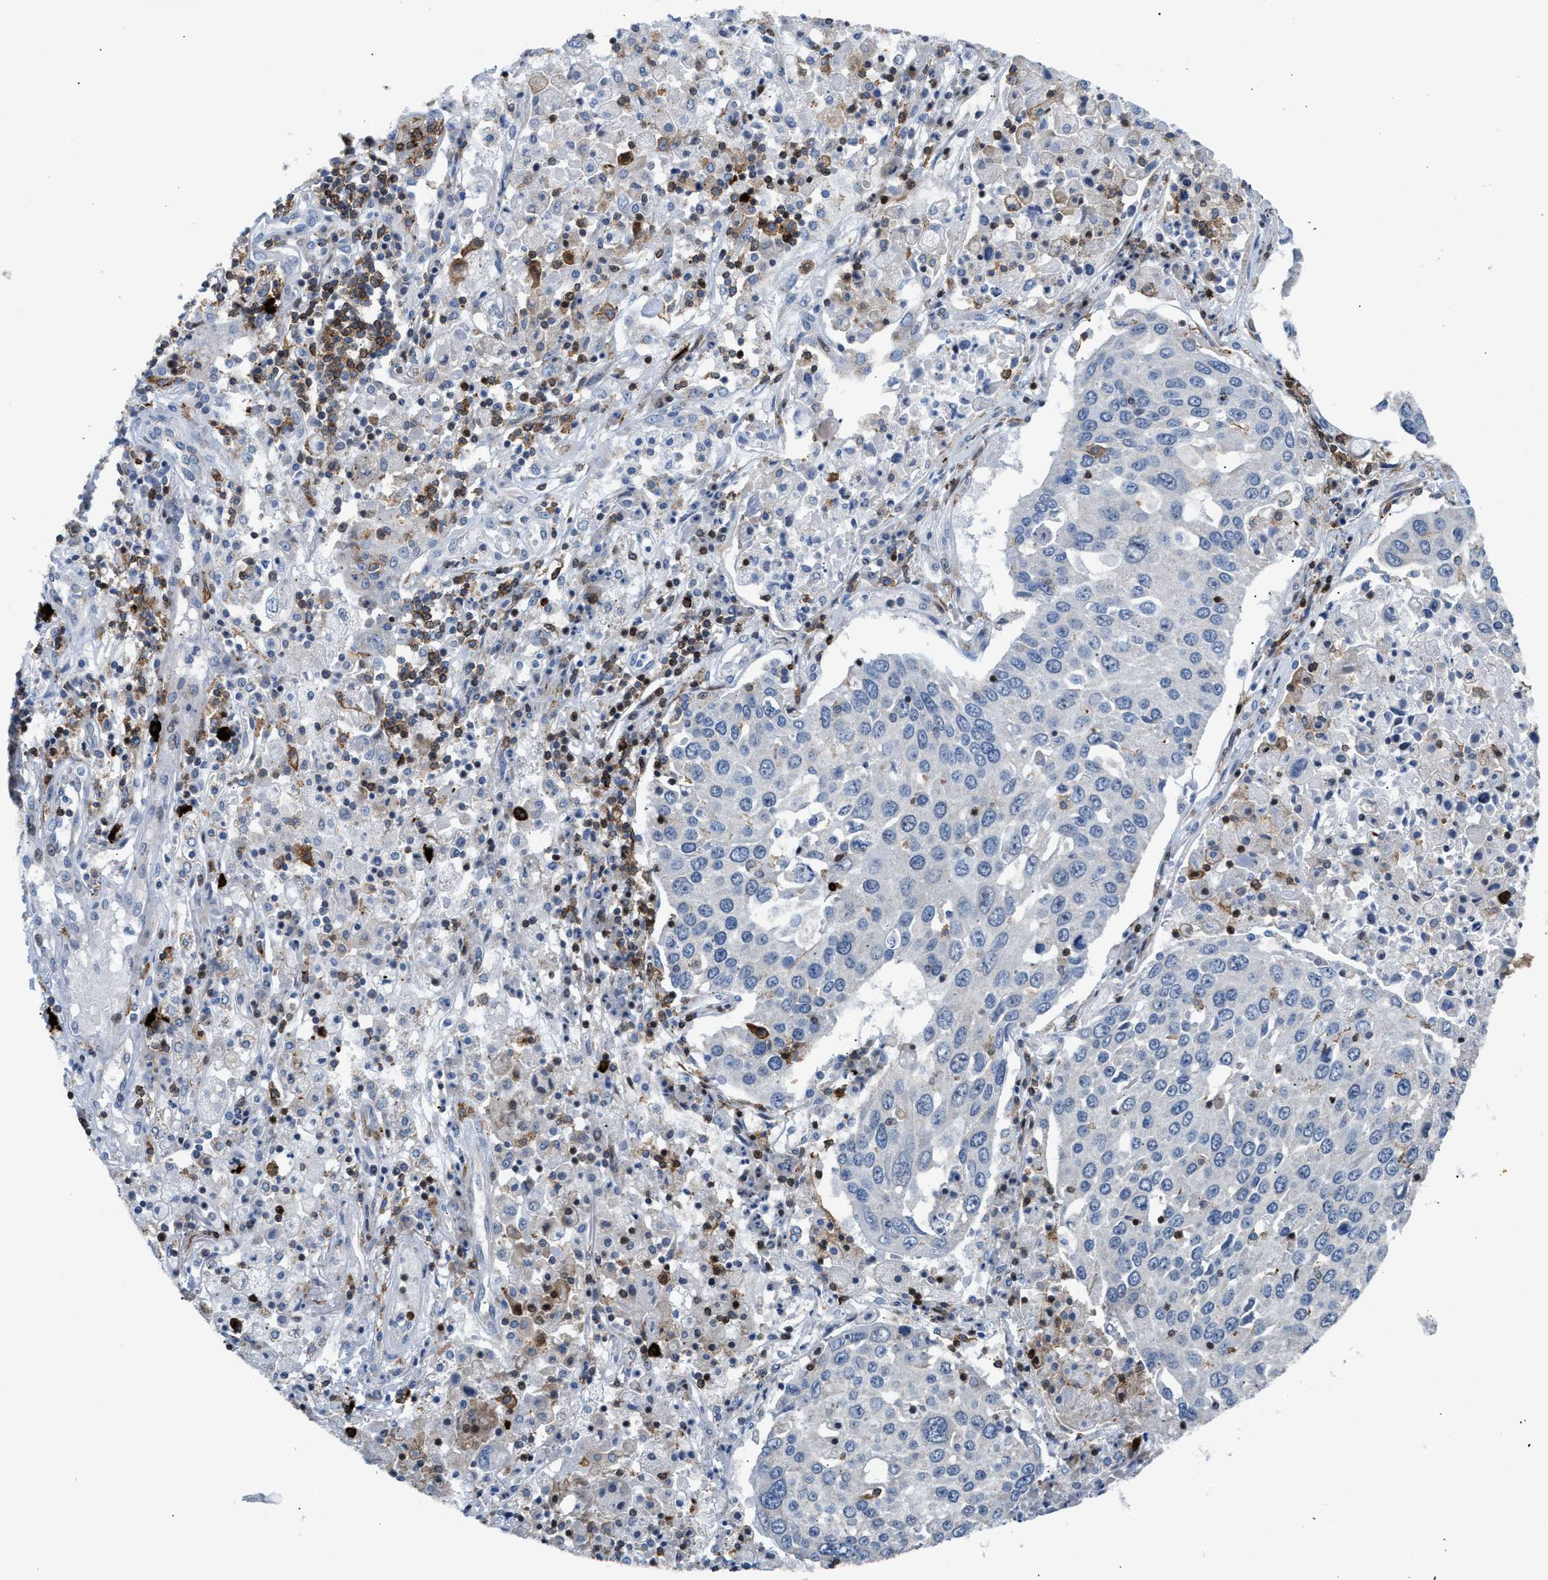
{"staining": {"intensity": "negative", "quantity": "none", "location": "none"}, "tissue": "lung cancer", "cell_type": "Tumor cells", "image_type": "cancer", "snomed": [{"axis": "morphology", "description": "Squamous cell carcinoma, NOS"}, {"axis": "topography", "description": "Lung"}], "caption": "Squamous cell carcinoma (lung) stained for a protein using immunohistochemistry (IHC) displays no positivity tumor cells.", "gene": "ATP9A", "patient": {"sex": "male", "age": 65}}